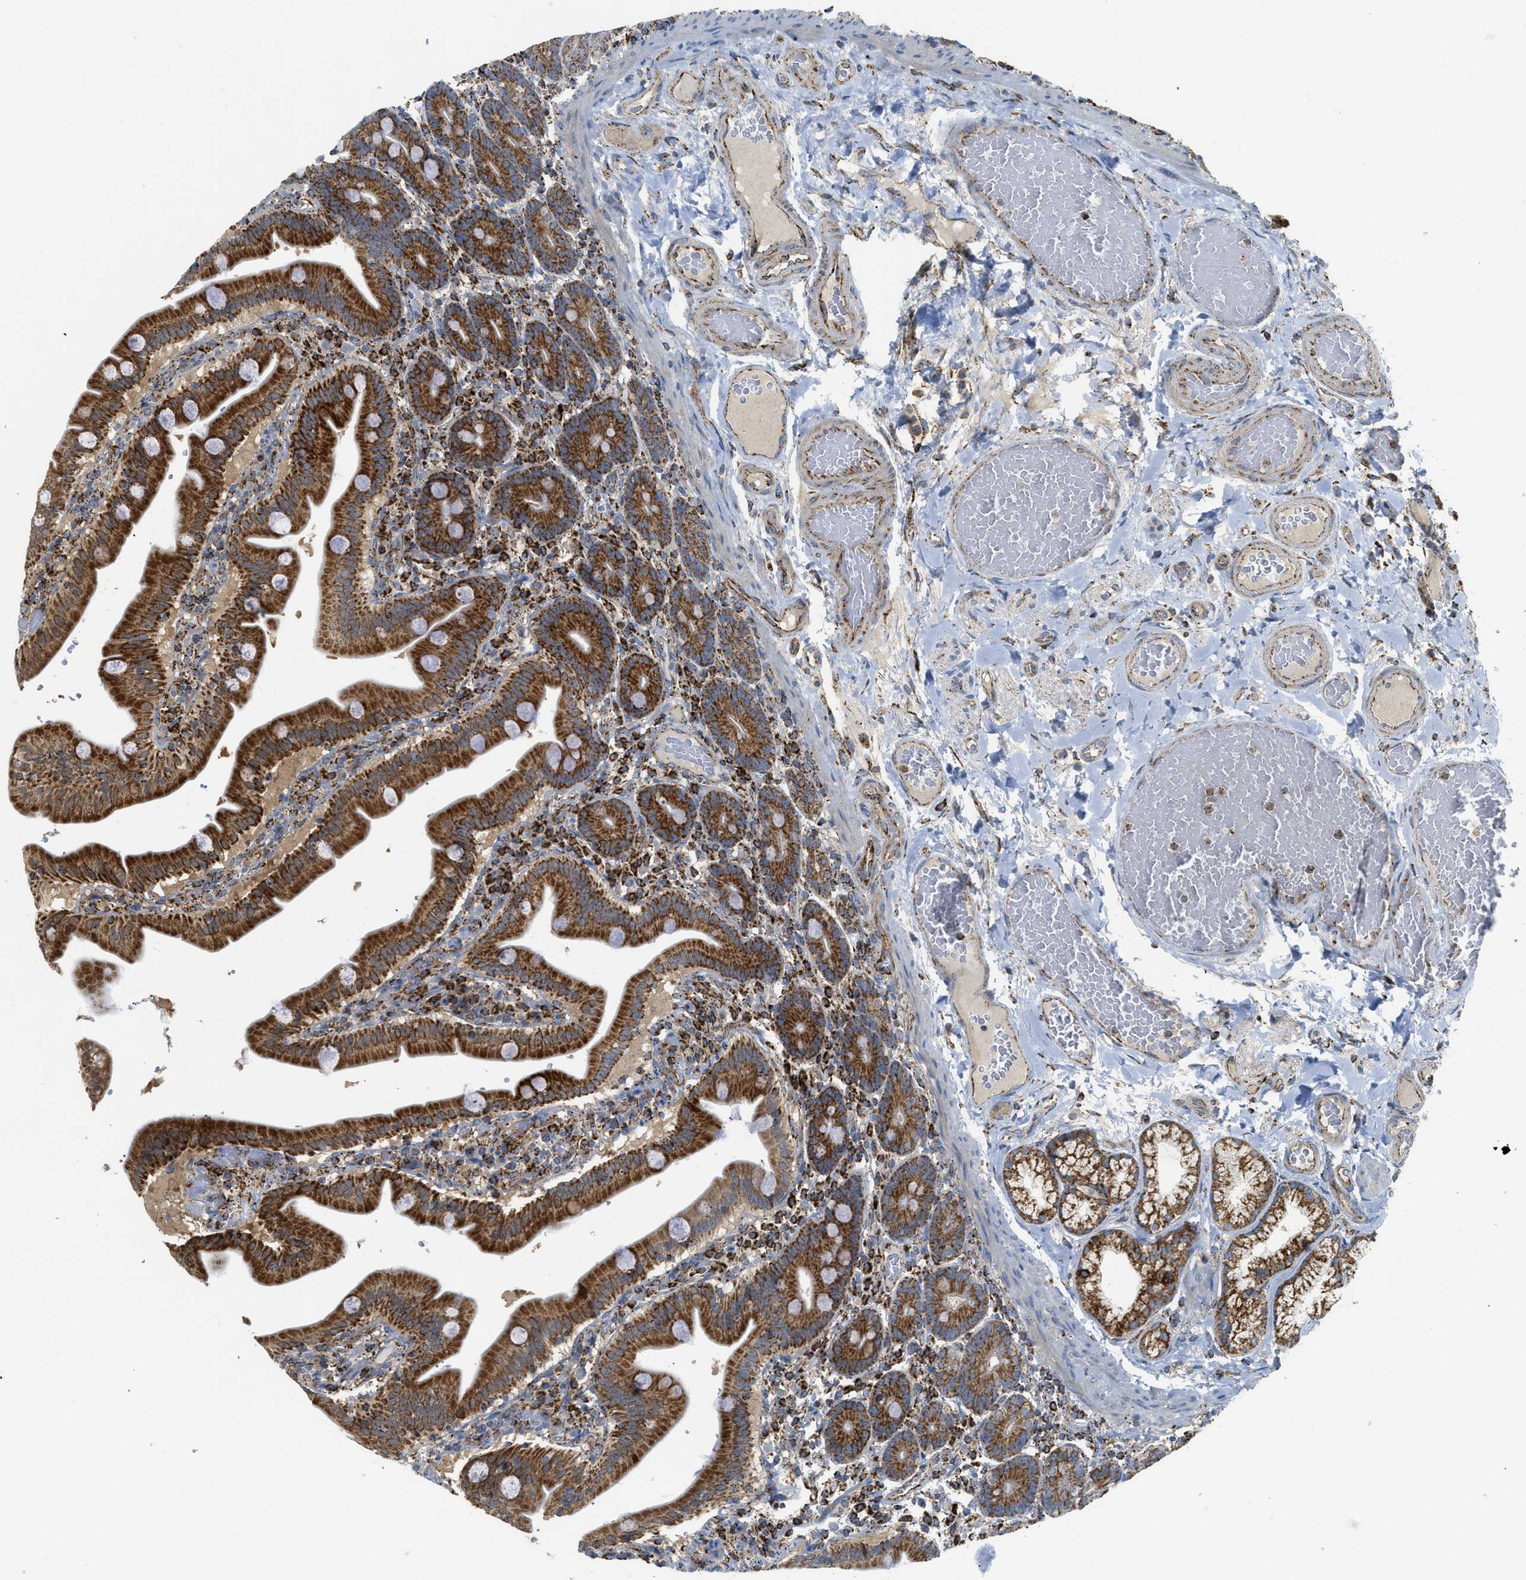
{"staining": {"intensity": "strong", "quantity": ">75%", "location": "cytoplasmic/membranous"}, "tissue": "duodenum", "cell_type": "Glandular cells", "image_type": "normal", "snomed": [{"axis": "morphology", "description": "Normal tissue, NOS"}, {"axis": "topography", "description": "Duodenum"}], "caption": "Immunohistochemical staining of benign human duodenum exhibits strong cytoplasmic/membranous protein expression in about >75% of glandular cells. The protein of interest is shown in brown color, while the nuclei are stained blue.", "gene": "SQOR", "patient": {"sex": "male", "age": 54}}